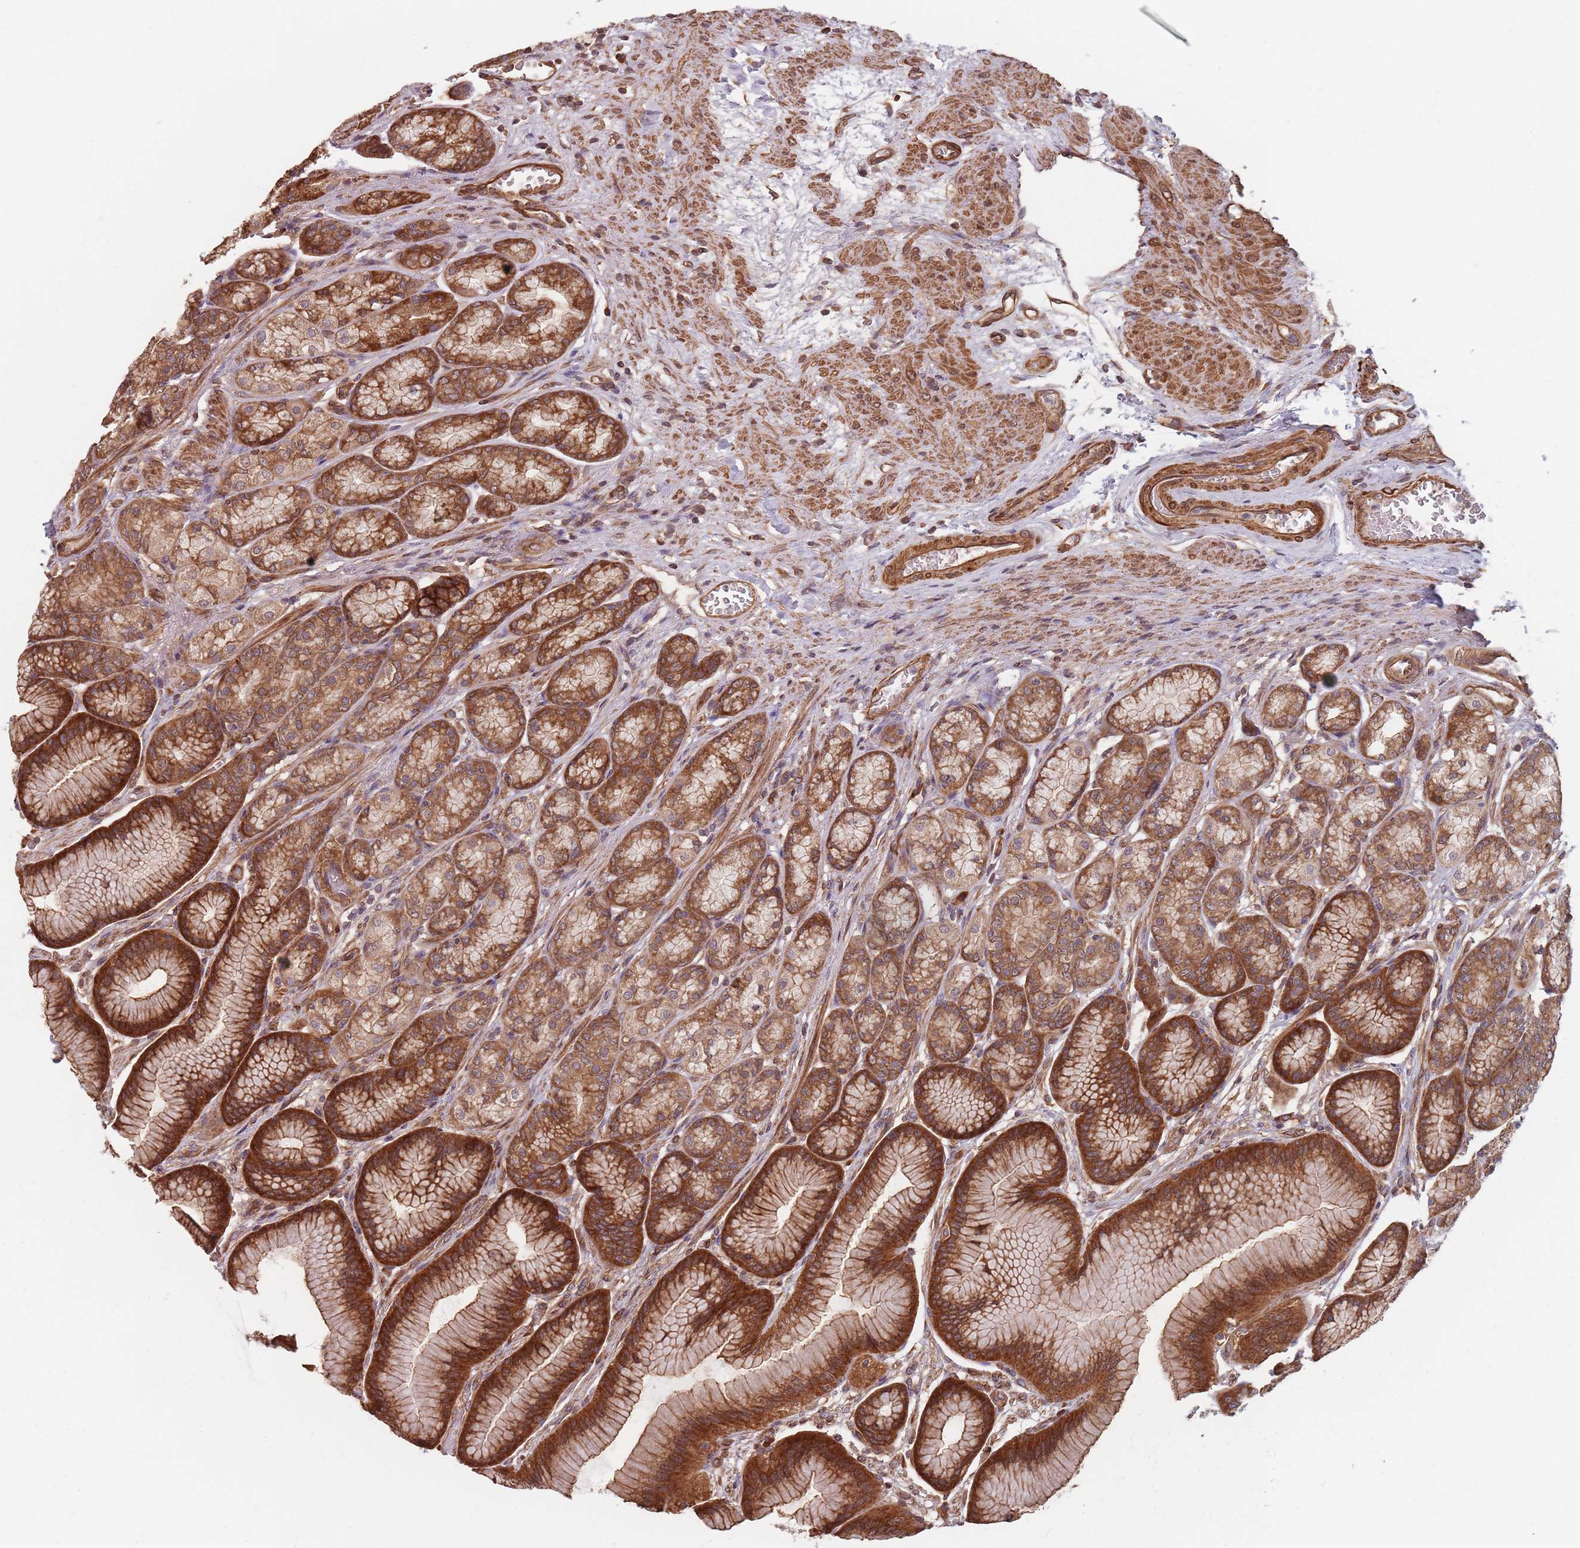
{"staining": {"intensity": "strong", "quantity": ">75%", "location": "cytoplasmic/membranous"}, "tissue": "stomach", "cell_type": "Glandular cells", "image_type": "normal", "snomed": [{"axis": "morphology", "description": "Normal tissue, NOS"}, {"axis": "morphology", "description": "Adenocarcinoma, NOS"}, {"axis": "morphology", "description": "Adenocarcinoma, High grade"}, {"axis": "topography", "description": "Stomach, upper"}, {"axis": "topography", "description": "Stomach"}], "caption": "DAB immunohistochemical staining of benign human stomach demonstrates strong cytoplasmic/membranous protein positivity in about >75% of glandular cells. Immunohistochemistry (ihc) stains the protein in brown and the nuclei are stained blue.", "gene": "NOTCH3", "patient": {"sex": "female", "age": 65}}